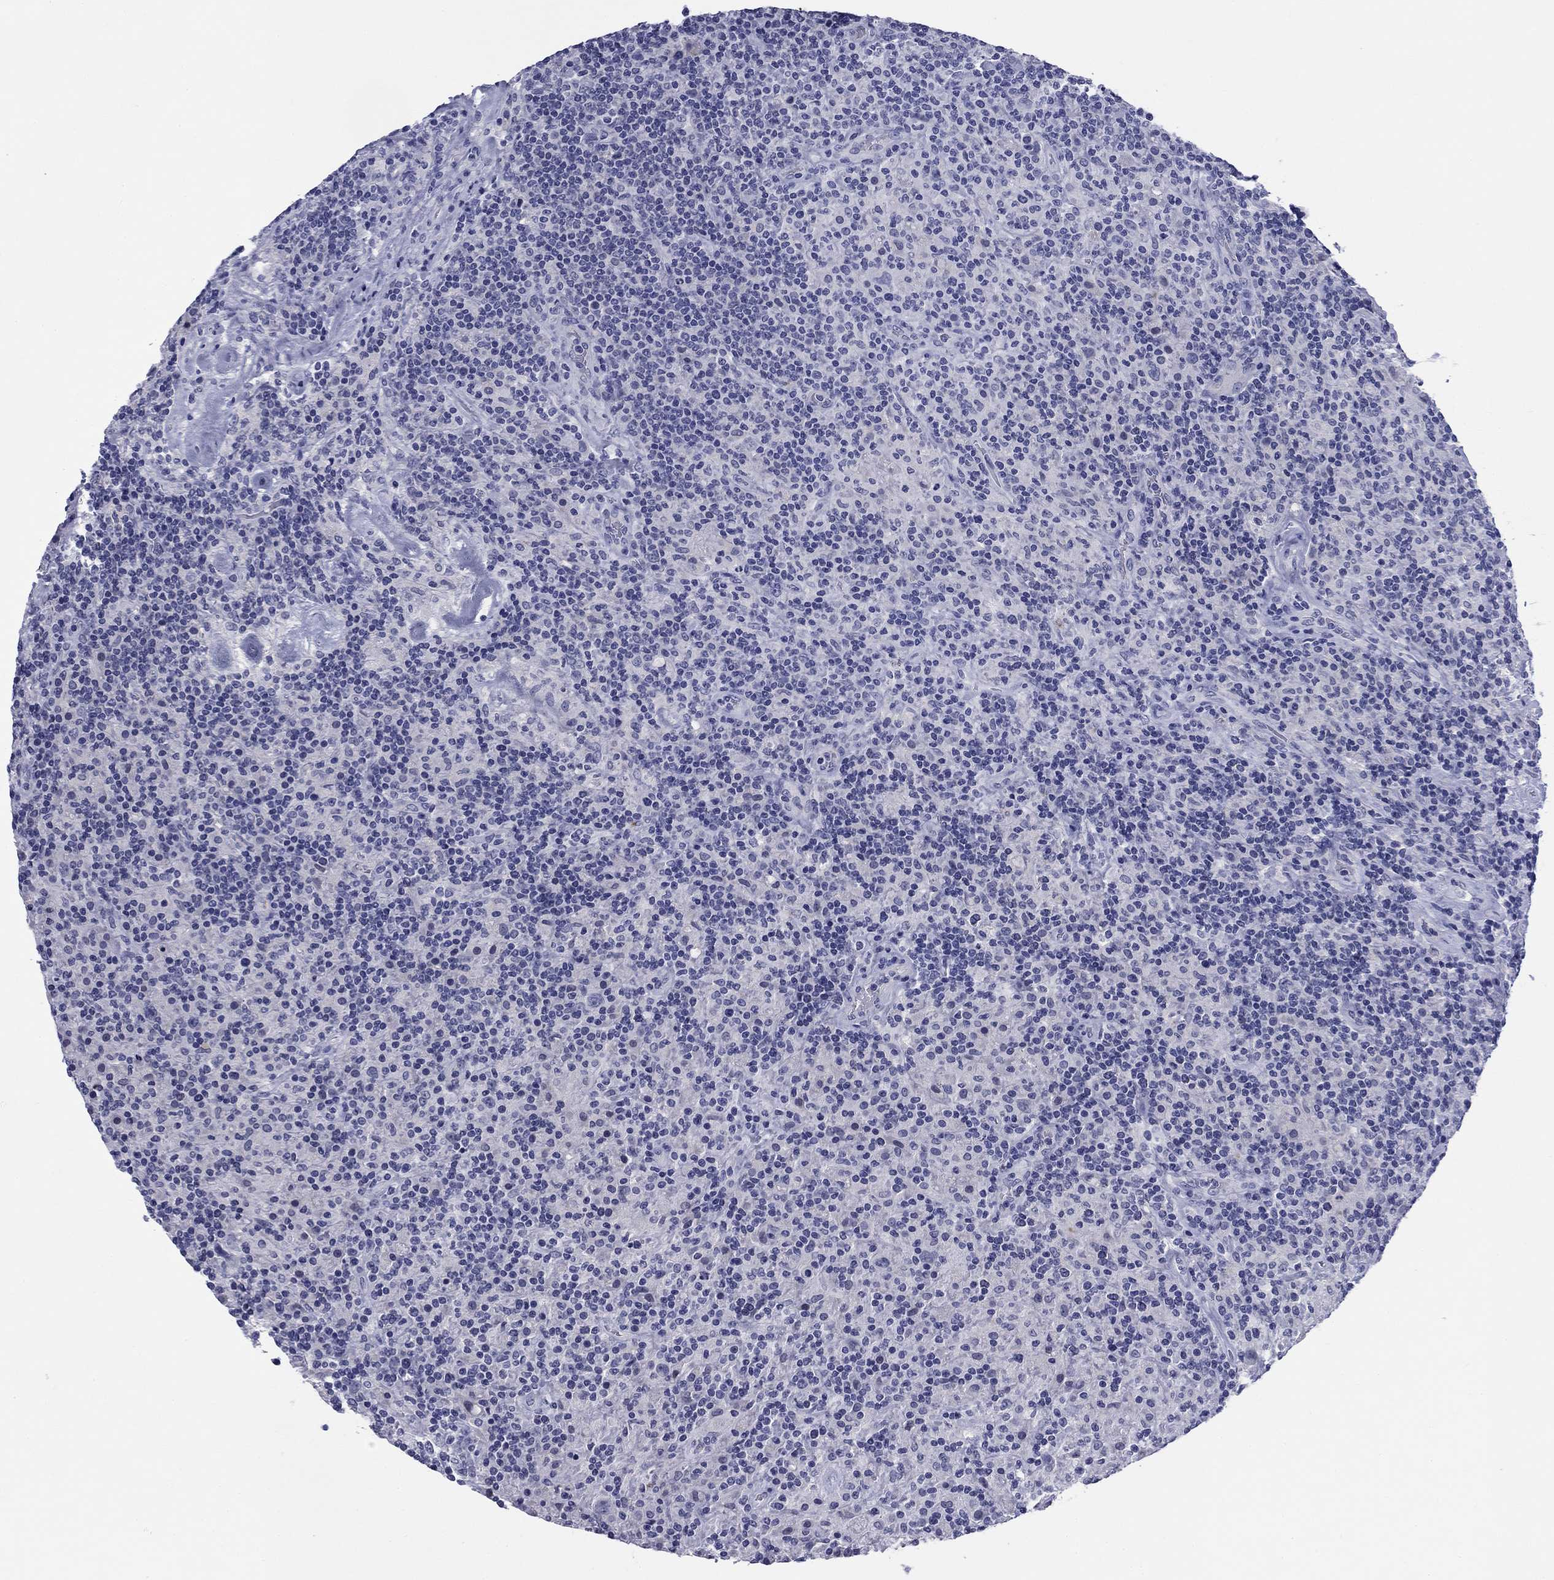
{"staining": {"intensity": "negative", "quantity": "none", "location": "none"}, "tissue": "lymphoma", "cell_type": "Tumor cells", "image_type": "cancer", "snomed": [{"axis": "morphology", "description": "Hodgkin's disease, NOS"}, {"axis": "topography", "description": "Lymph node"}], "caption": "This is an IHC micrograph of human lymphoma. There is no positivity in tumor cells.", "gene": "ABCC2", "patient": {"sex": "male", "age": 70}}